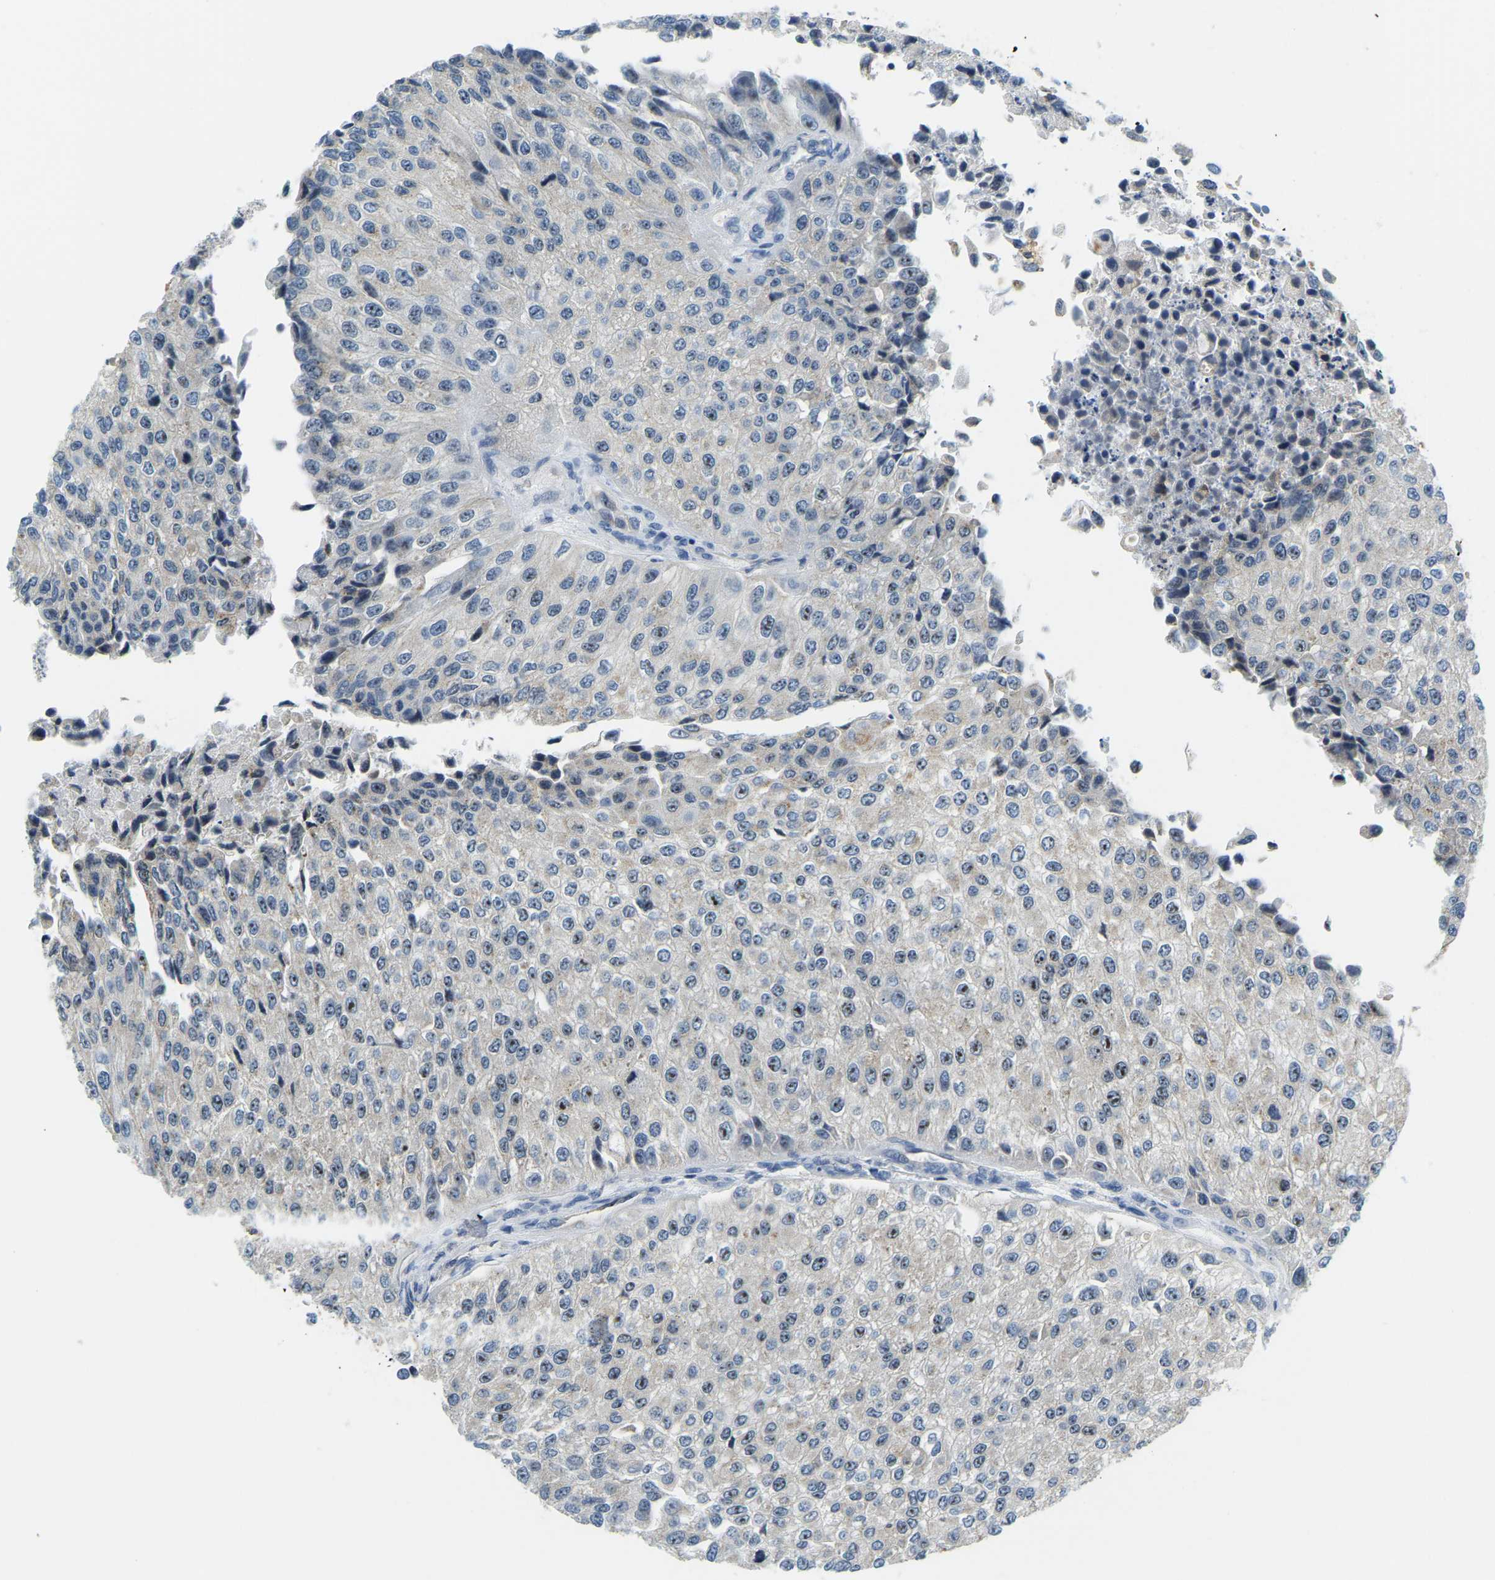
{"staining": {"intensity": "moderate", "quantity": "<25%", "location": "nuclear"}, "tissue": "urothelial cancer", "cell_type": "Tumor cells", "image_type": "cancer", "snomed": [{"axis": "morphology", "description": "Urothelial carcinoma, High grade"}, {"axis": "topography", "description": "Kidney"}, {"axis": "topography", "description": "Urinary bladder"}], "caption": "The photomicrograph displays a brown stain indicating the presence of a protein in the nuclear of tumor cells in urothelial cancer.", "gene": "RRP1", "patient": {"sex": "male", "age": 77}}